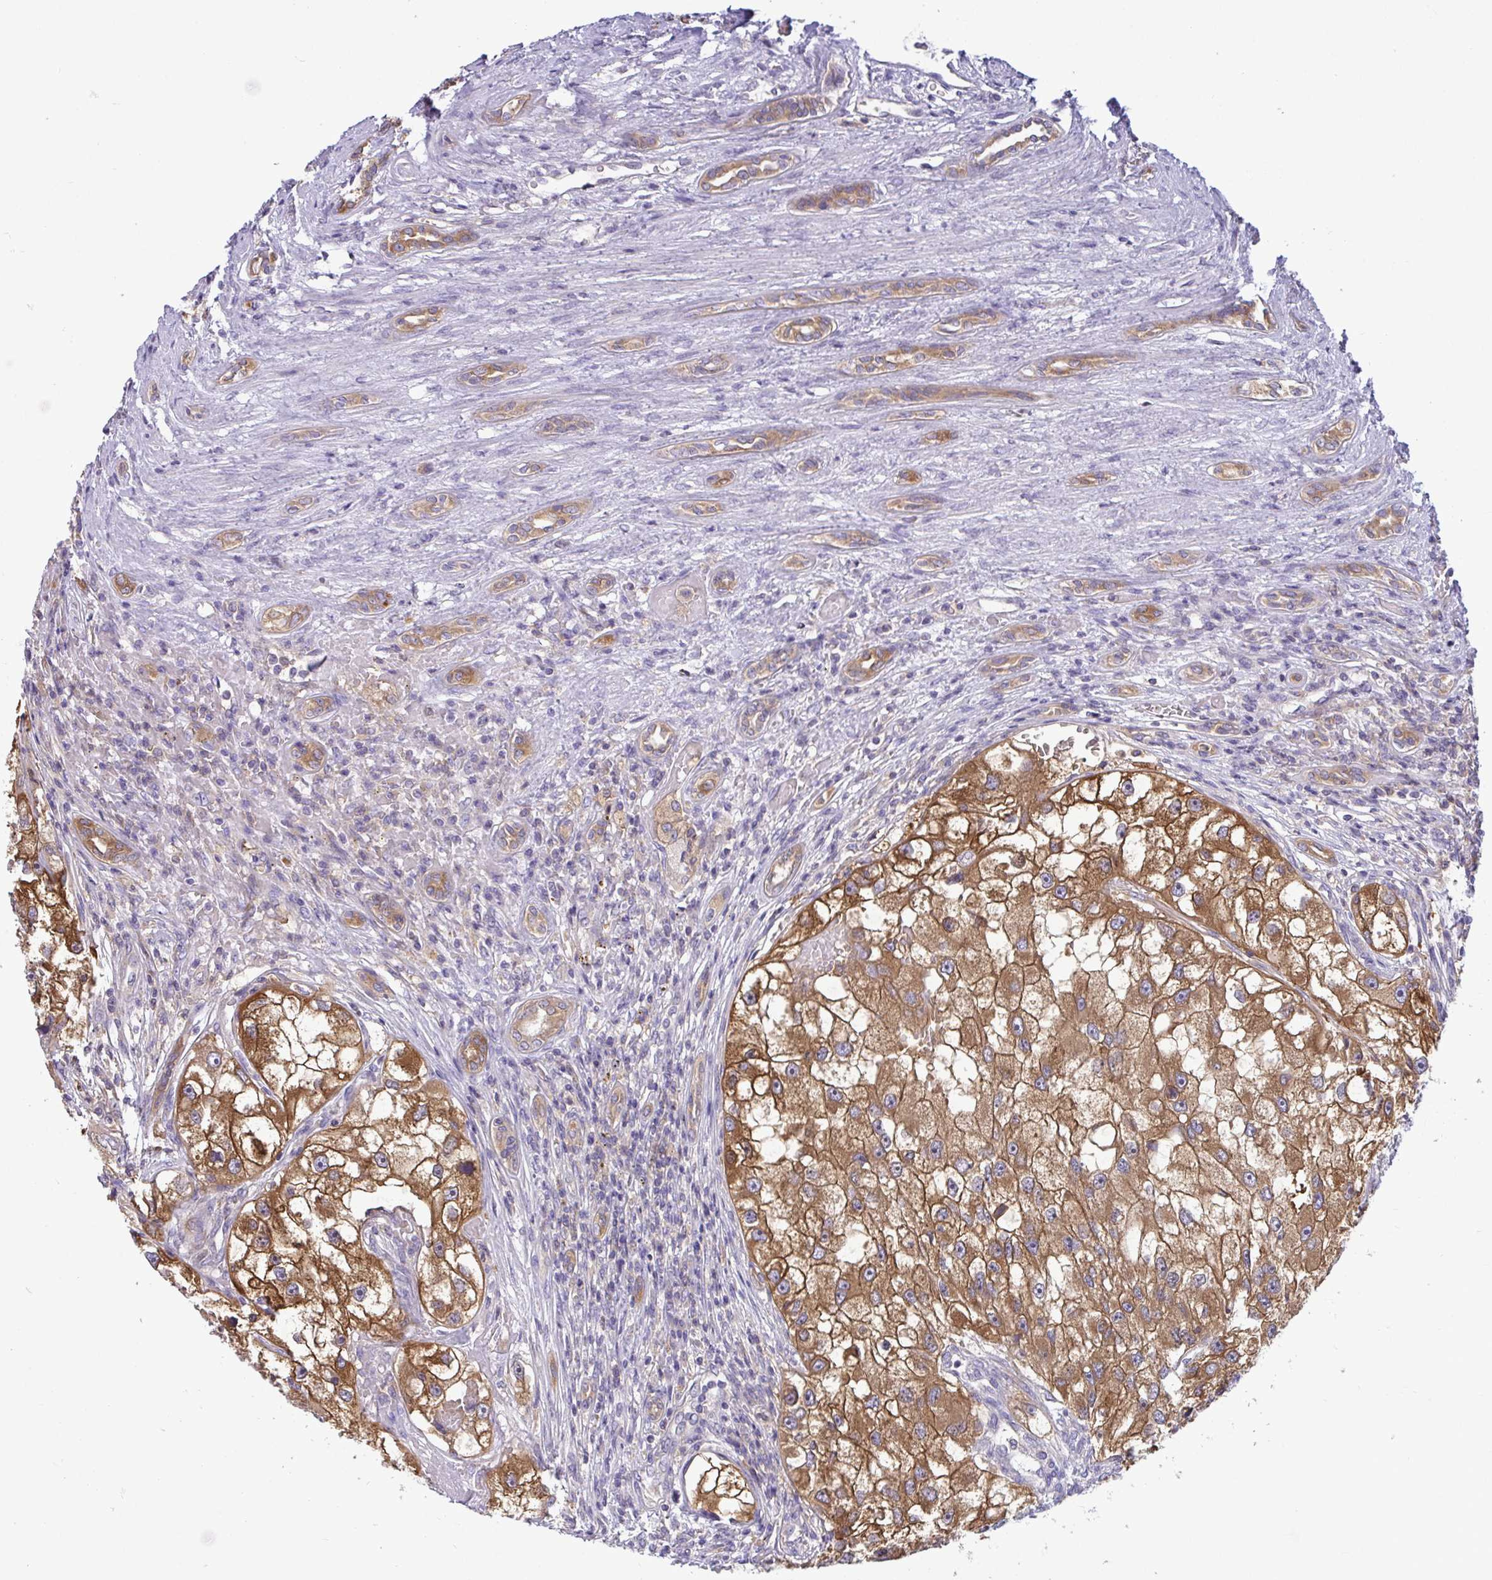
{"staining": {"intensity": "moderate", "quantity": ">75%", "location": "cytoplasmic/membranous"}, "tissue": "renal cancer", "cell_type": "Tumor cells", "image_type": "cancer", "snomed": [{"axis": "morphology", "description": "Adenocarcinoma, NOS"}, {"axis": "topography", "description": "Kidney"}], "caption": "The image displays a brown stain indicating the presence of a protein in the cytoplasmic/membranous of tumor cells in renal adenocarcinoma.", "gene": "SLC30A6", "patient": {"sex": "male", "age": 63}}